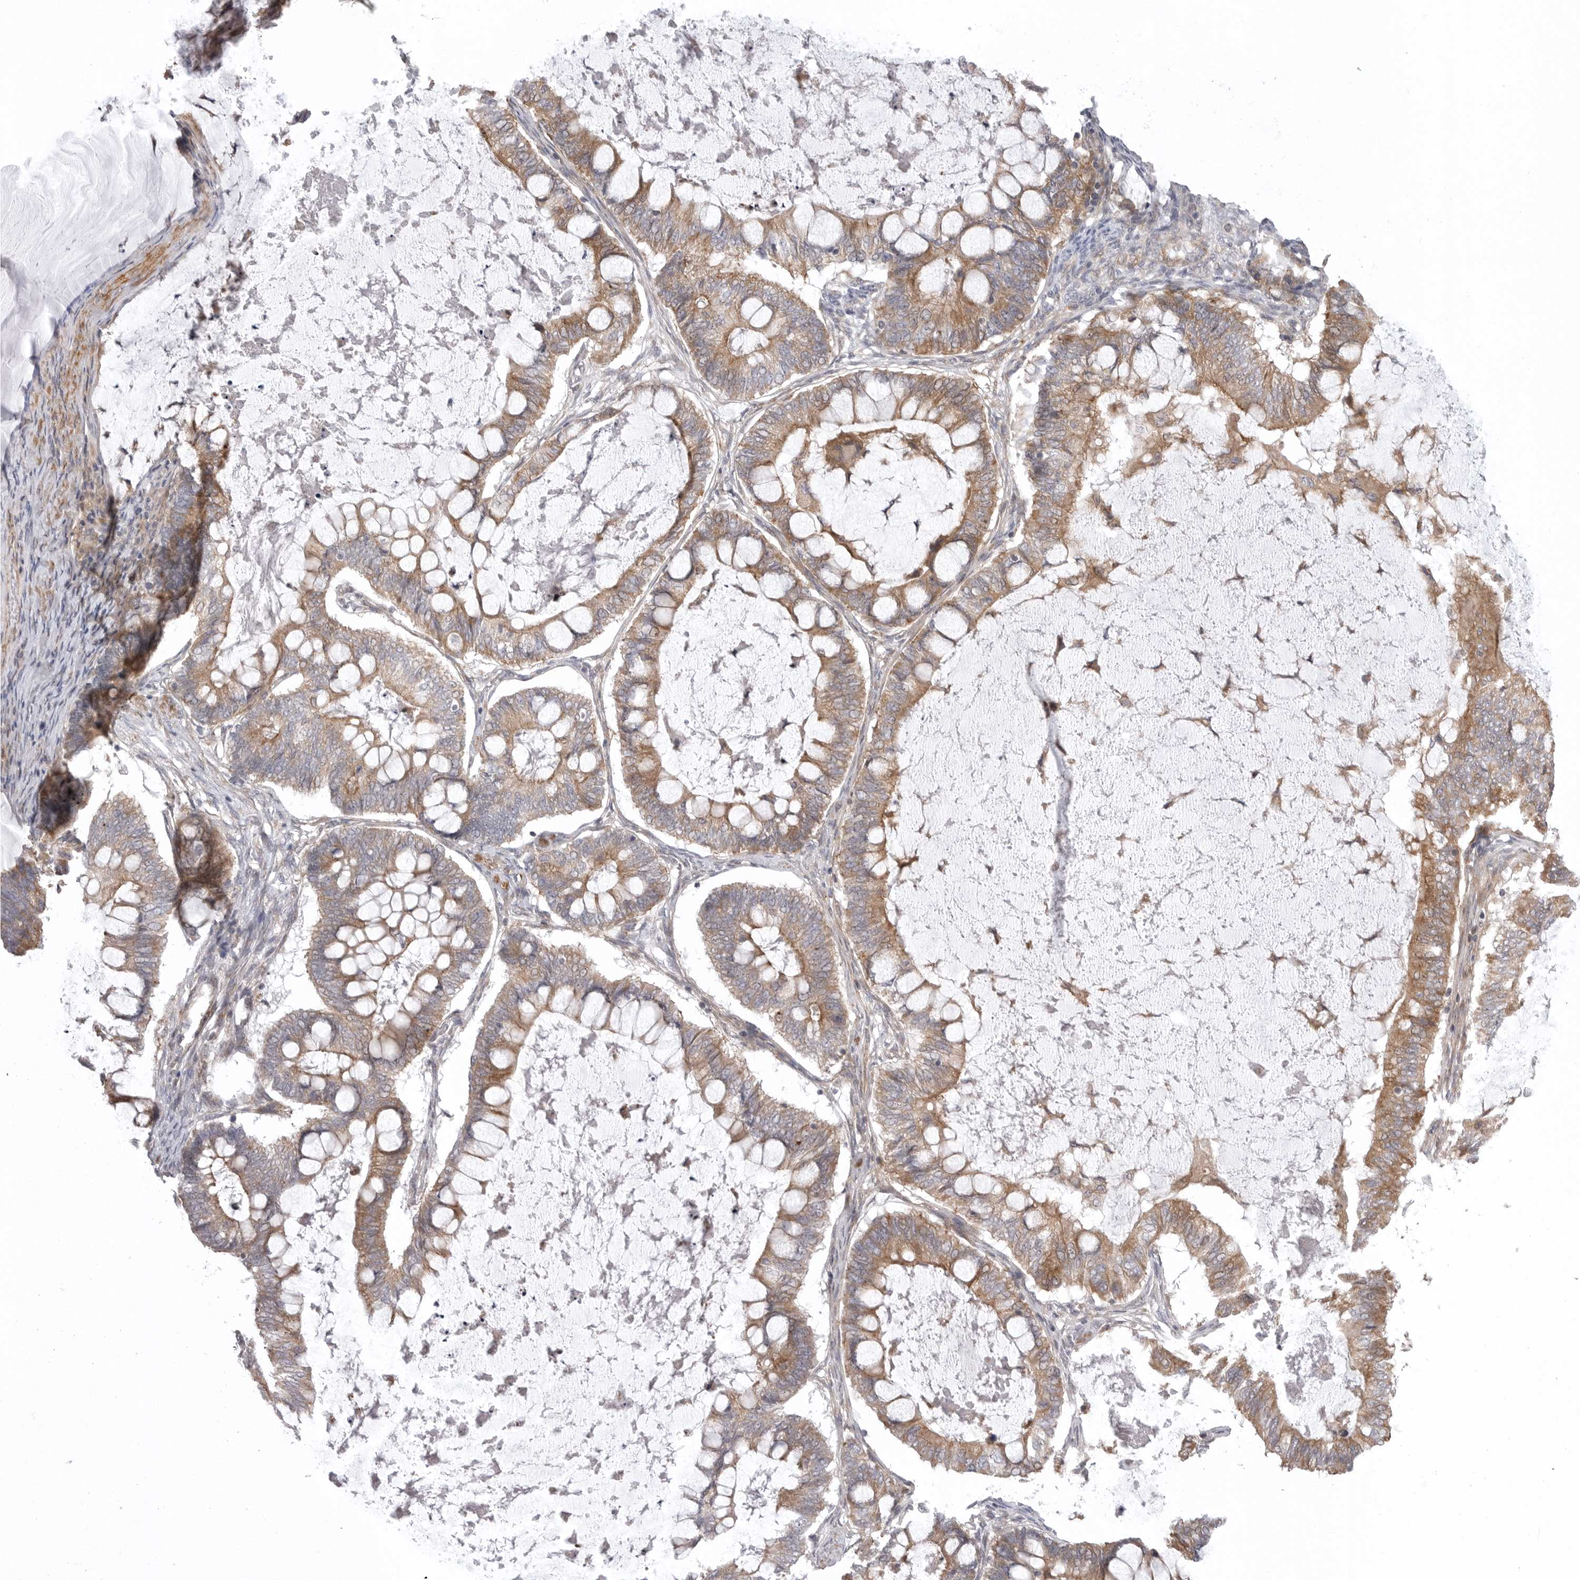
{"staining": {"intensity": "moderate", "quantity": ">75%", "location": "cytoplasmic/membranous"}, "tissue": "ovarian cancer", "cell_type": "Tumor cells", "image_type": "cancer", "snomed": [{"axis": "morphology", "description": "Cystadenocarcinoma, mucinous, NOS"}, {"axis": "topography", "description": "Ovary"}], "caption": "This image reveals ovarian cancer stained with immunohistochemistry (IHC) to label a protein in brown. The cytoplasmic/membranous of tumor cells show moderate positivity for the protein. Nuclei are counter-stained blue.", "gene": "SCP2", "patient": {"sex": "female", "age": 61}}